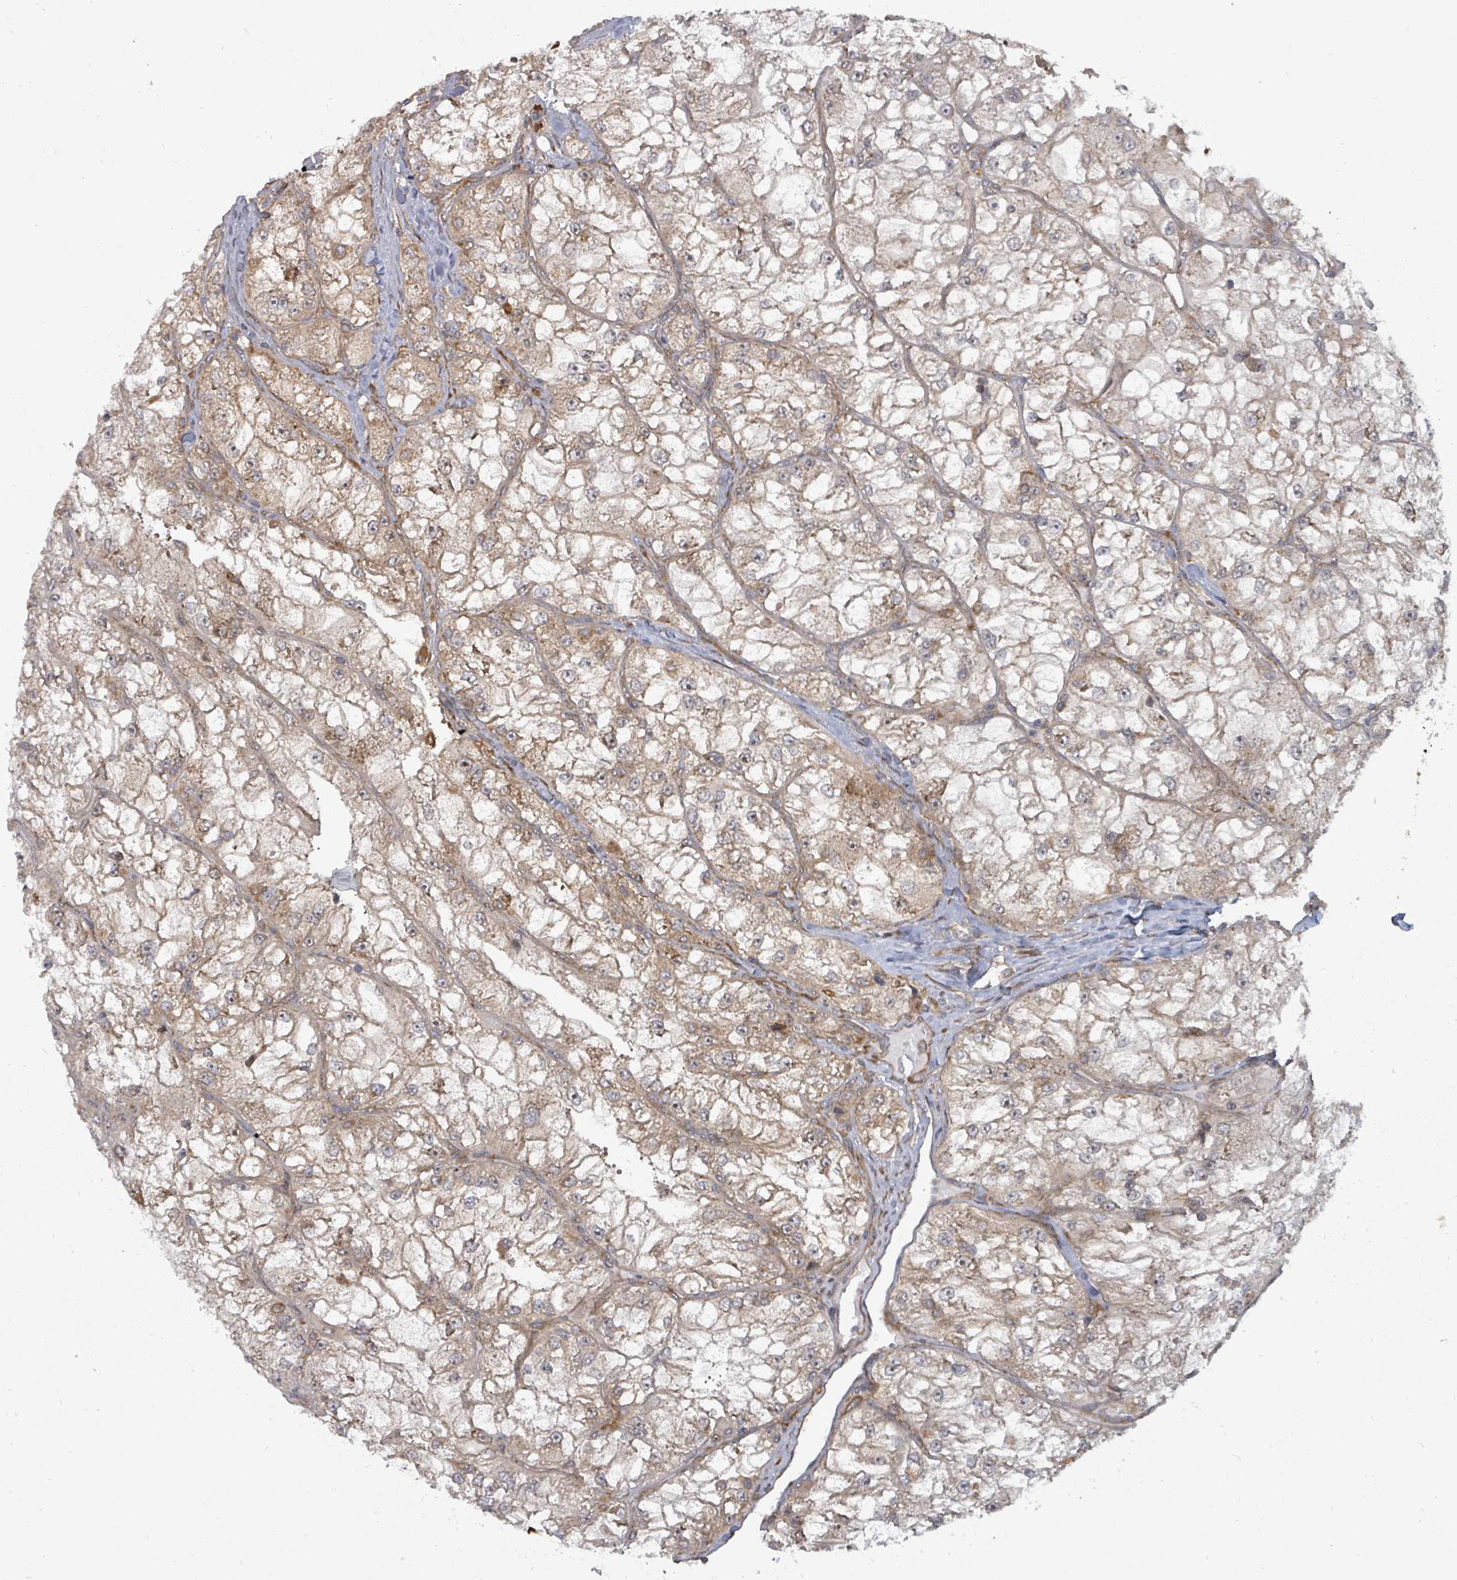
{"staining": {"intensity": "moderate", "quantity": "25%-75%", "location": "cytoplasmic/membranous"}, "tissue": "renal cancer", "cell_type": "Tumor cells", "image_type": "cancer", "snomed": [{"axis": "morphology", "description": "Adenocarcinoma, NOS"}, {"axis": "topography", "description": "Kidney"}], "caption": "Protein expression analysis of human adenocarcinoma (renal) reveals moderate cytoplasmic/membranous positivity in about 25%-75% of tumor cells.", "gene": "EIF3C", "patient": {"sex": "female", "age": 72}}